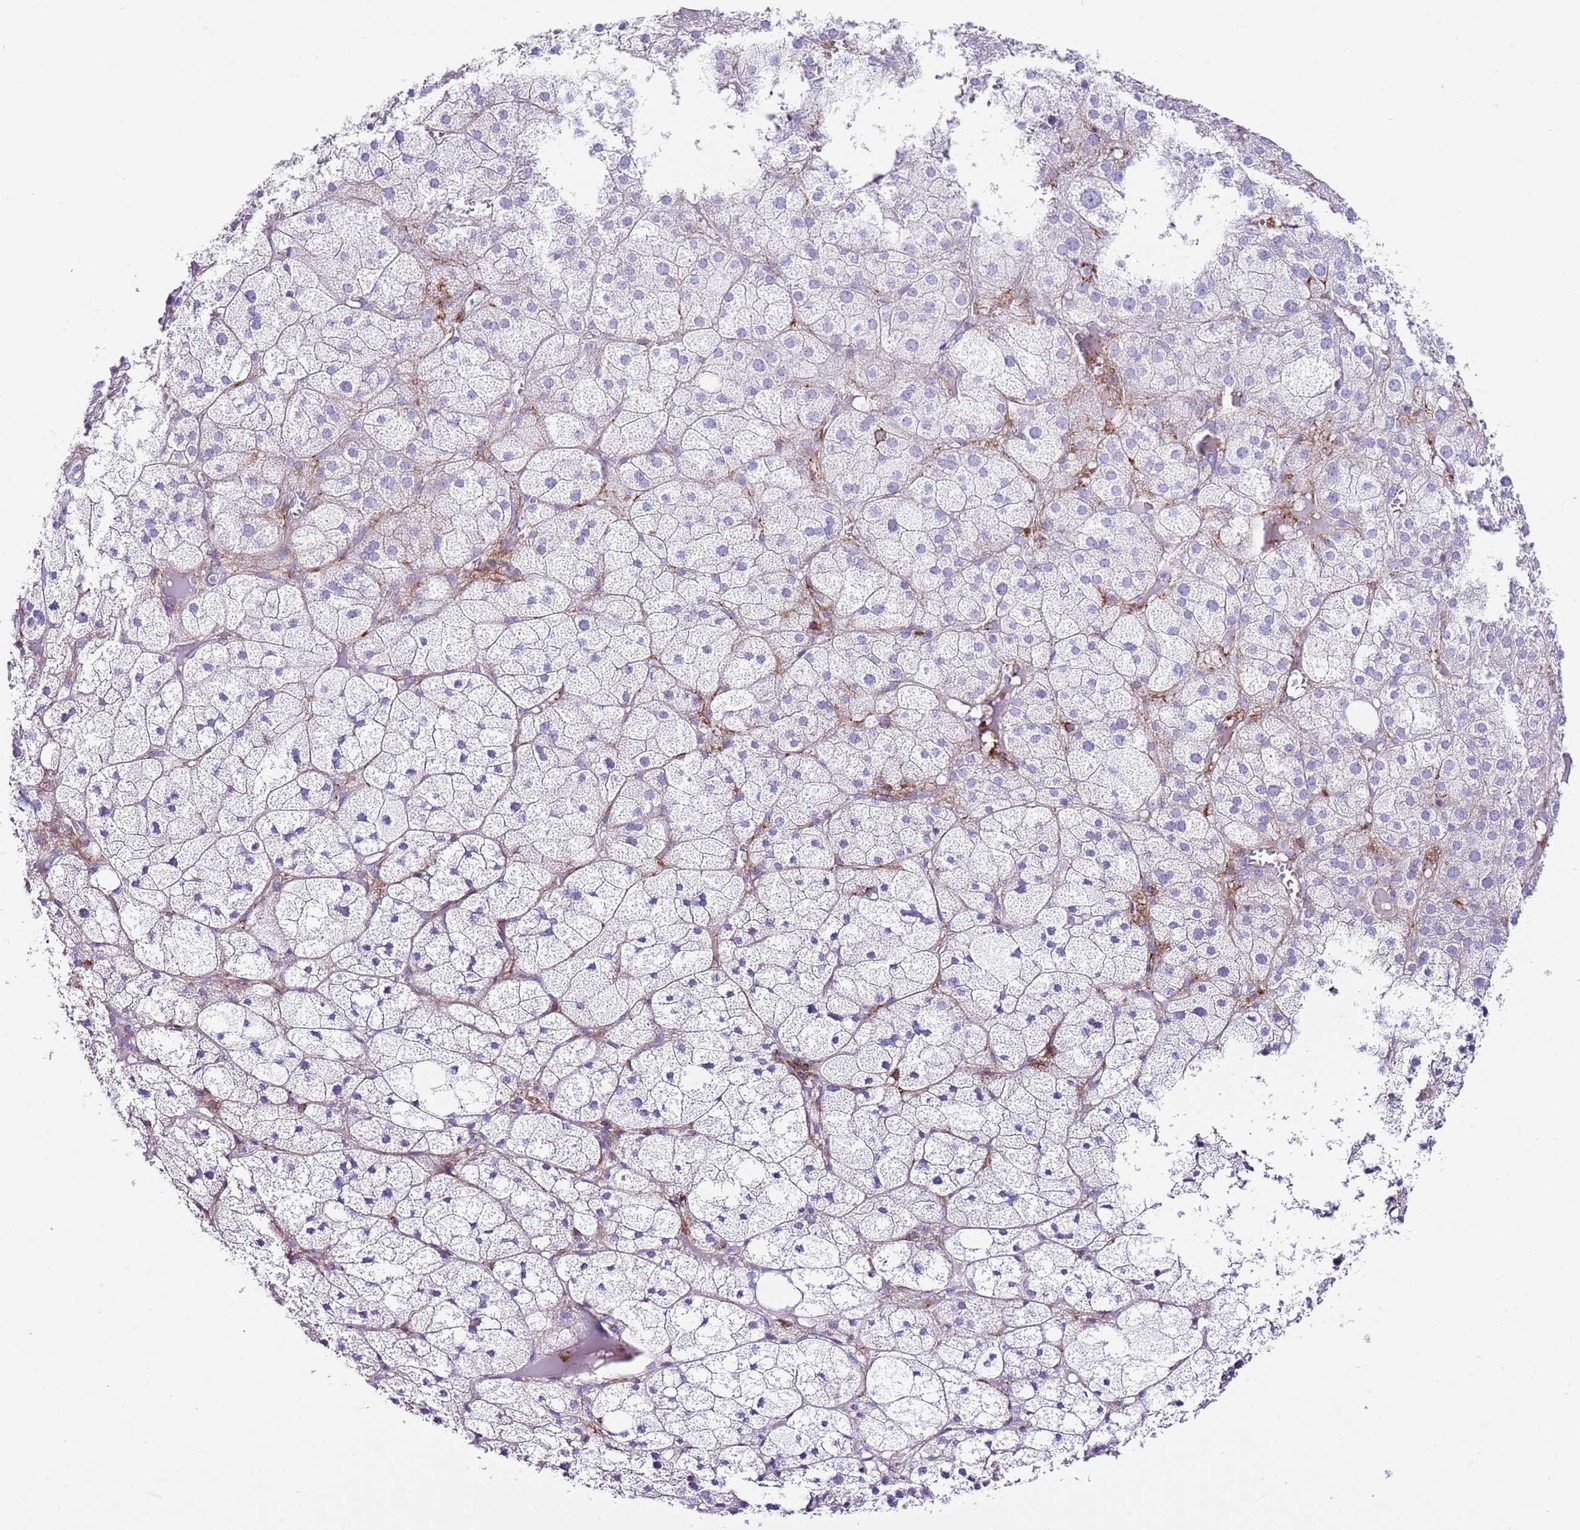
{"staining": {"intensity": "negative", "quantity": "none", "location": "none"}, "tissue": "adrenal gland", "cell_type": "Glandular cells", "image_type": "normal", "snomed": [{"axis": "morphology", "description": "Normal tissue, NOS"}, {"axis": "topography", "description": "Adrenal gland"}], "caption": "A histopathology image of human adrenal gland is negative for staining in glandular cells. (DAB IHC visualized using brightfield microscopy, high magnification).", "gene": "ALDH3A1", "patient": {"sex": "female", "age": 61}}